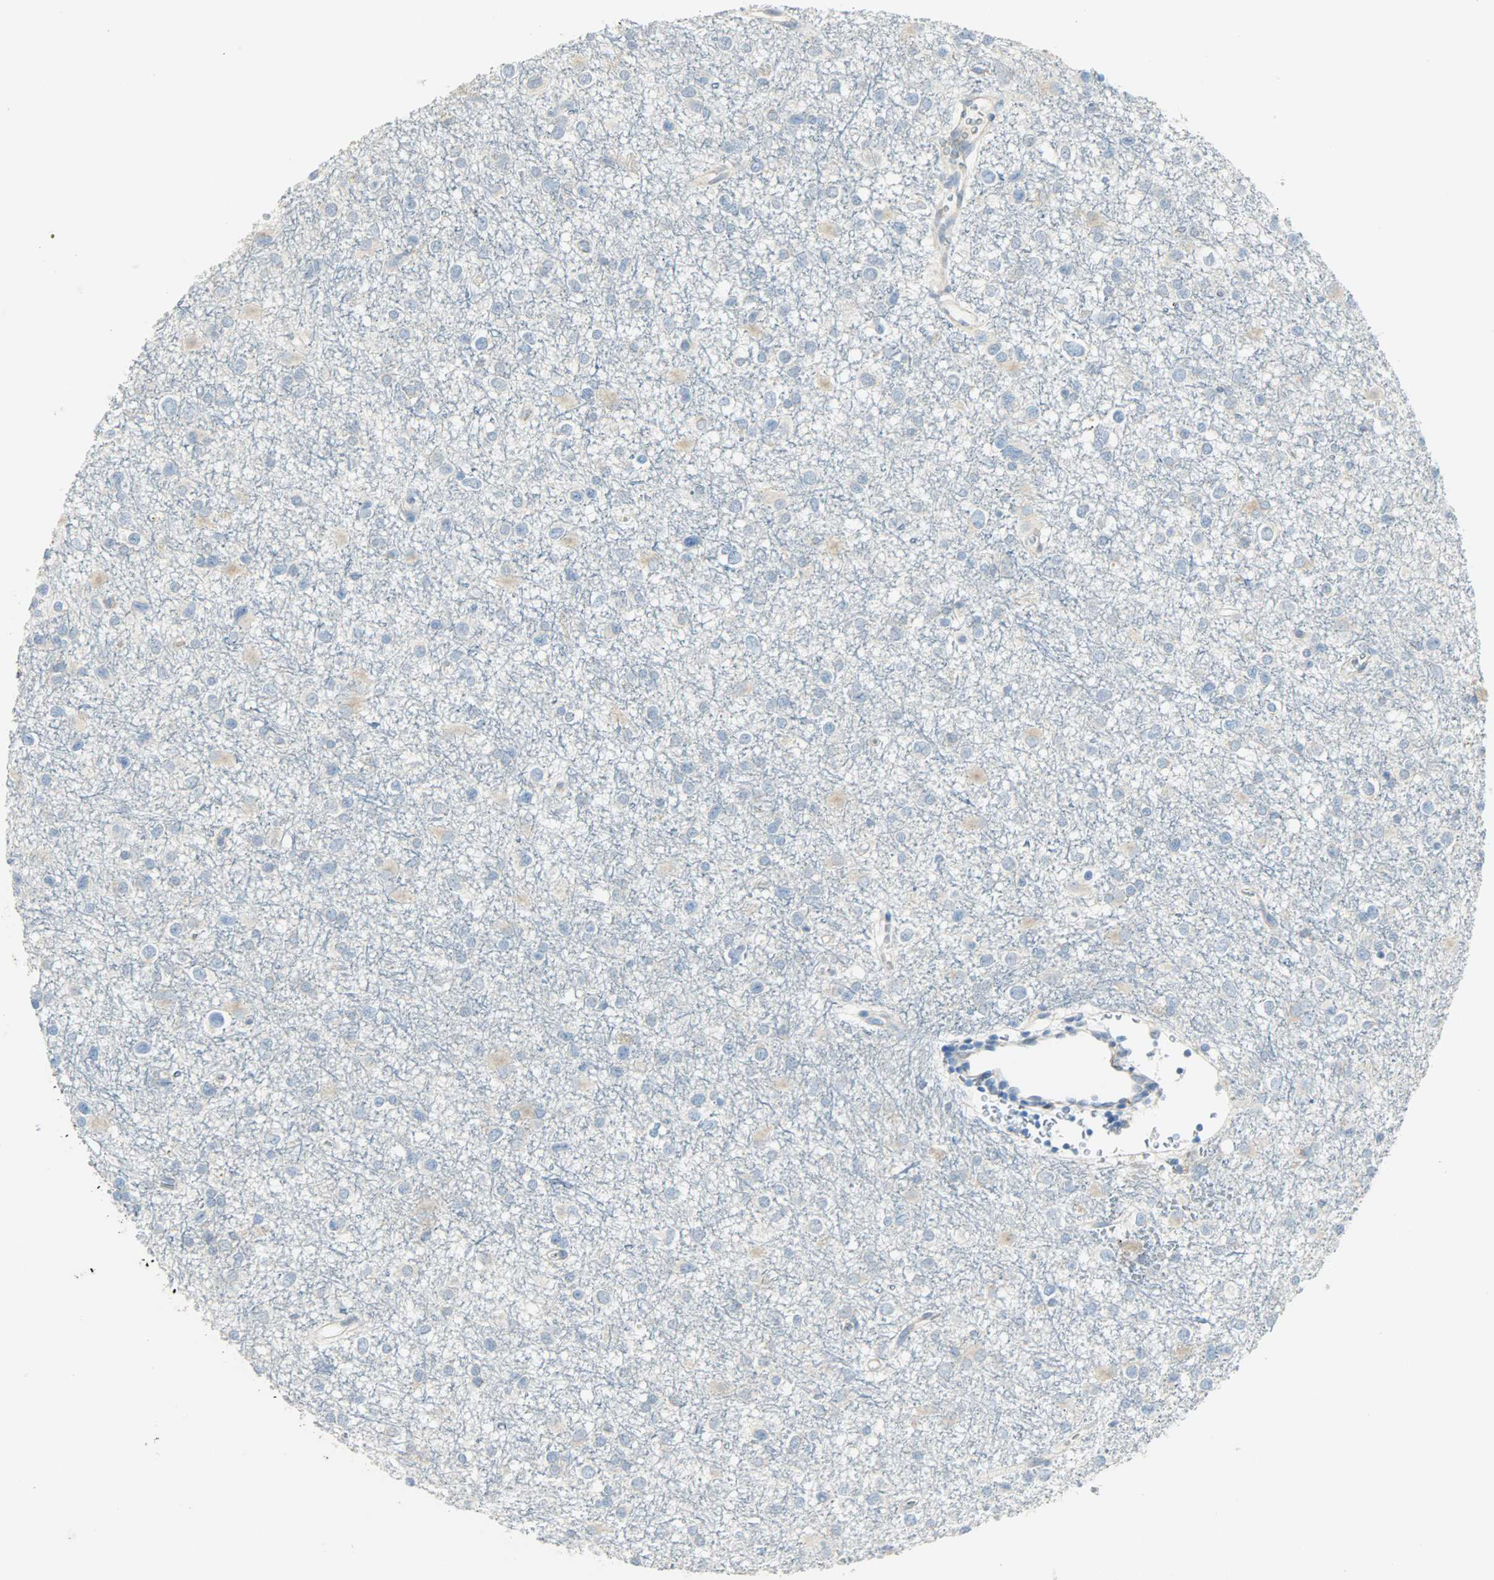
{"staining": {"intensity": "negative", "quantity": "none", "location": "none"}, "tissue": "glioma", "cell_type": "Tumor cells", "image_type": "cancer", "snomed": [{"axis": "morphology", "description": "Glioma, malignant, Low grade"}, {"axis": "topography", "description": "Brain"}], "caption": "IHC of low-grade glioma (malignant) displays no staining in tumor cells. The staining was performed using DAB to visualize the protein expression in brown, while the nuclei were stained in blue with hematoxylin (Magnification: 20x).", "gene": "PKD2", "patient": {"sex": "male", "age": 42}}